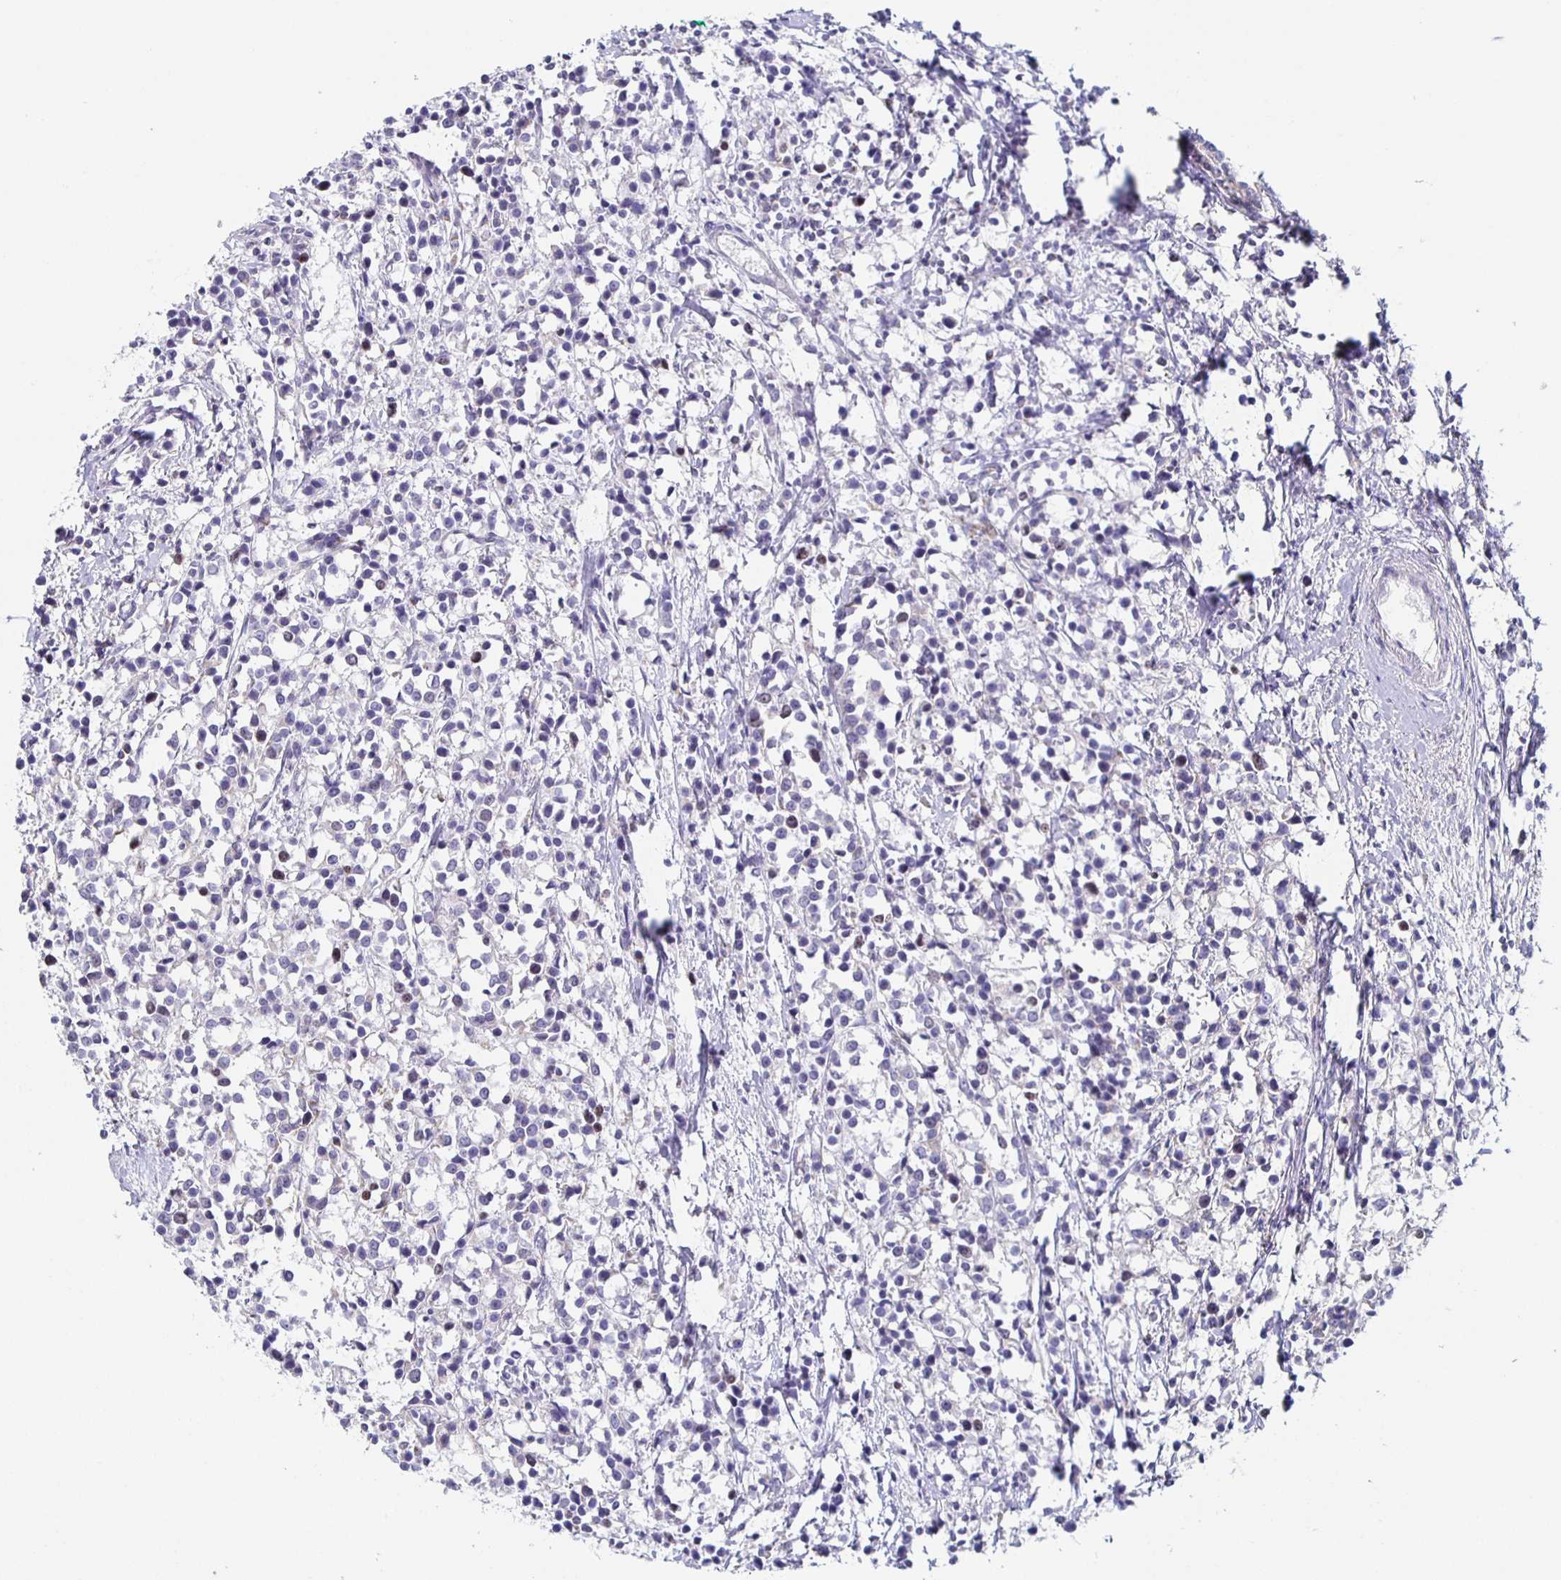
{"staining": {"intensity": "negative", "quantity": "none", "location": "none"}, "tissue": "breast cancer", "cell_type": "Tumor cells", "image_type": "cancer", "snomed": [{"axis": "morphology", "description": "Duct carcinoma"}, {"axis": "topography", "description": "Breast"}], "caption": "A micrograph of human breast cancer is negative for staining in tumor cells.", "gene": "CENPH", "patient": {"sex": "female", "age": 80}}